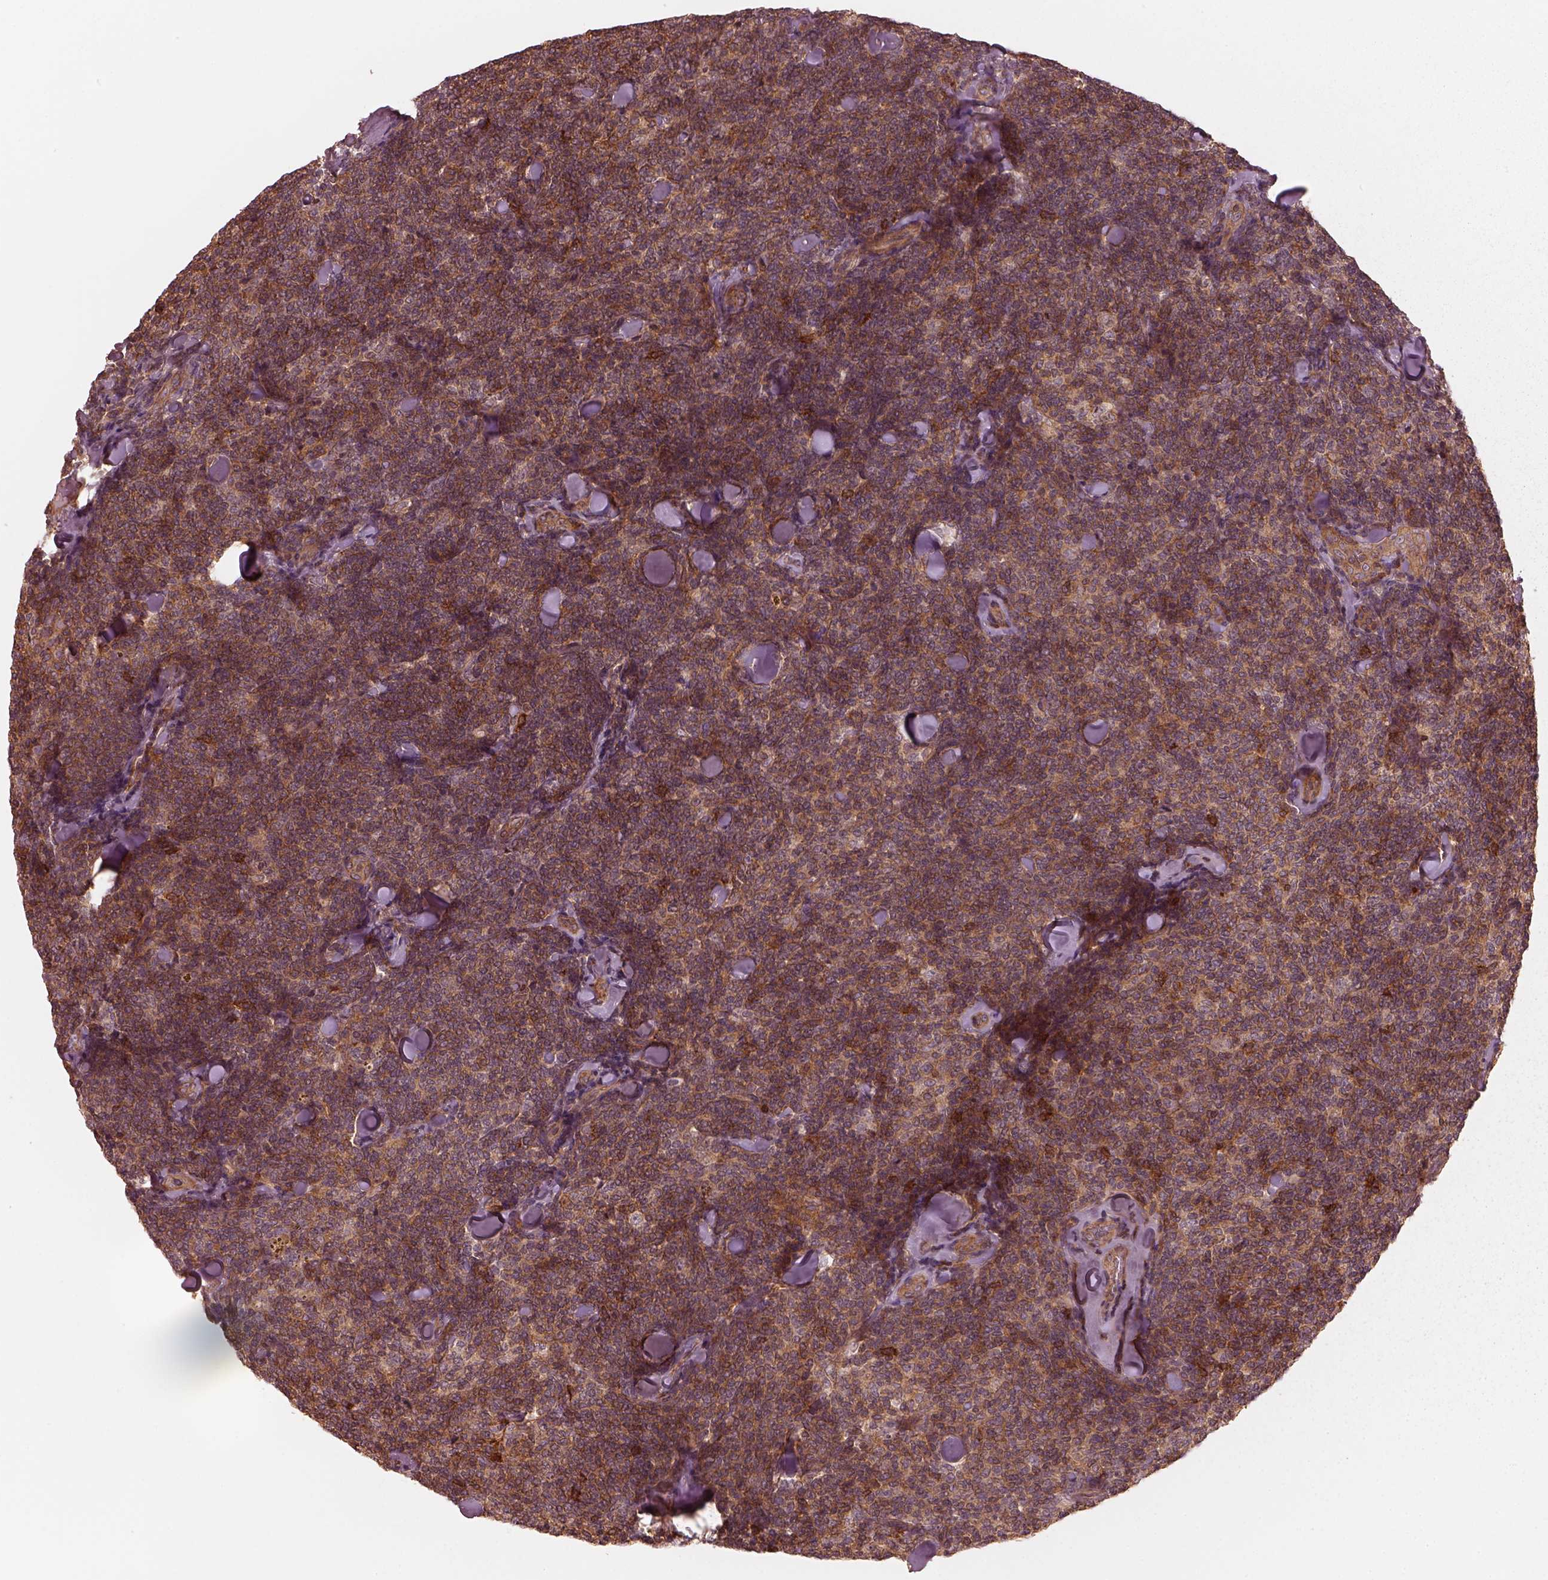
{"staining": {"intensity": "moderate", "quantity": ">75%", "location": "cytoplasmic/membranous"}, "tissue": "lymphoma", "cell_type": "Tumor cells", "image_type": "cancer", "snomed": [{"axis": "morphology", "description": "Malignant lymphoma, non-Hodgkin's type, Low grade"}, {"axis": "topography", "description": "Lymph node"}], "caption": "Human low-grade malignant lymphoma, non-Hodgkin's type stained for a protein (brown) reveals moderate cytoplasmic/membranous positive staining in approximately >75% of tumor cells.", "gene": "FAM107B", "patient": {"sex": "female", "age": 56}}